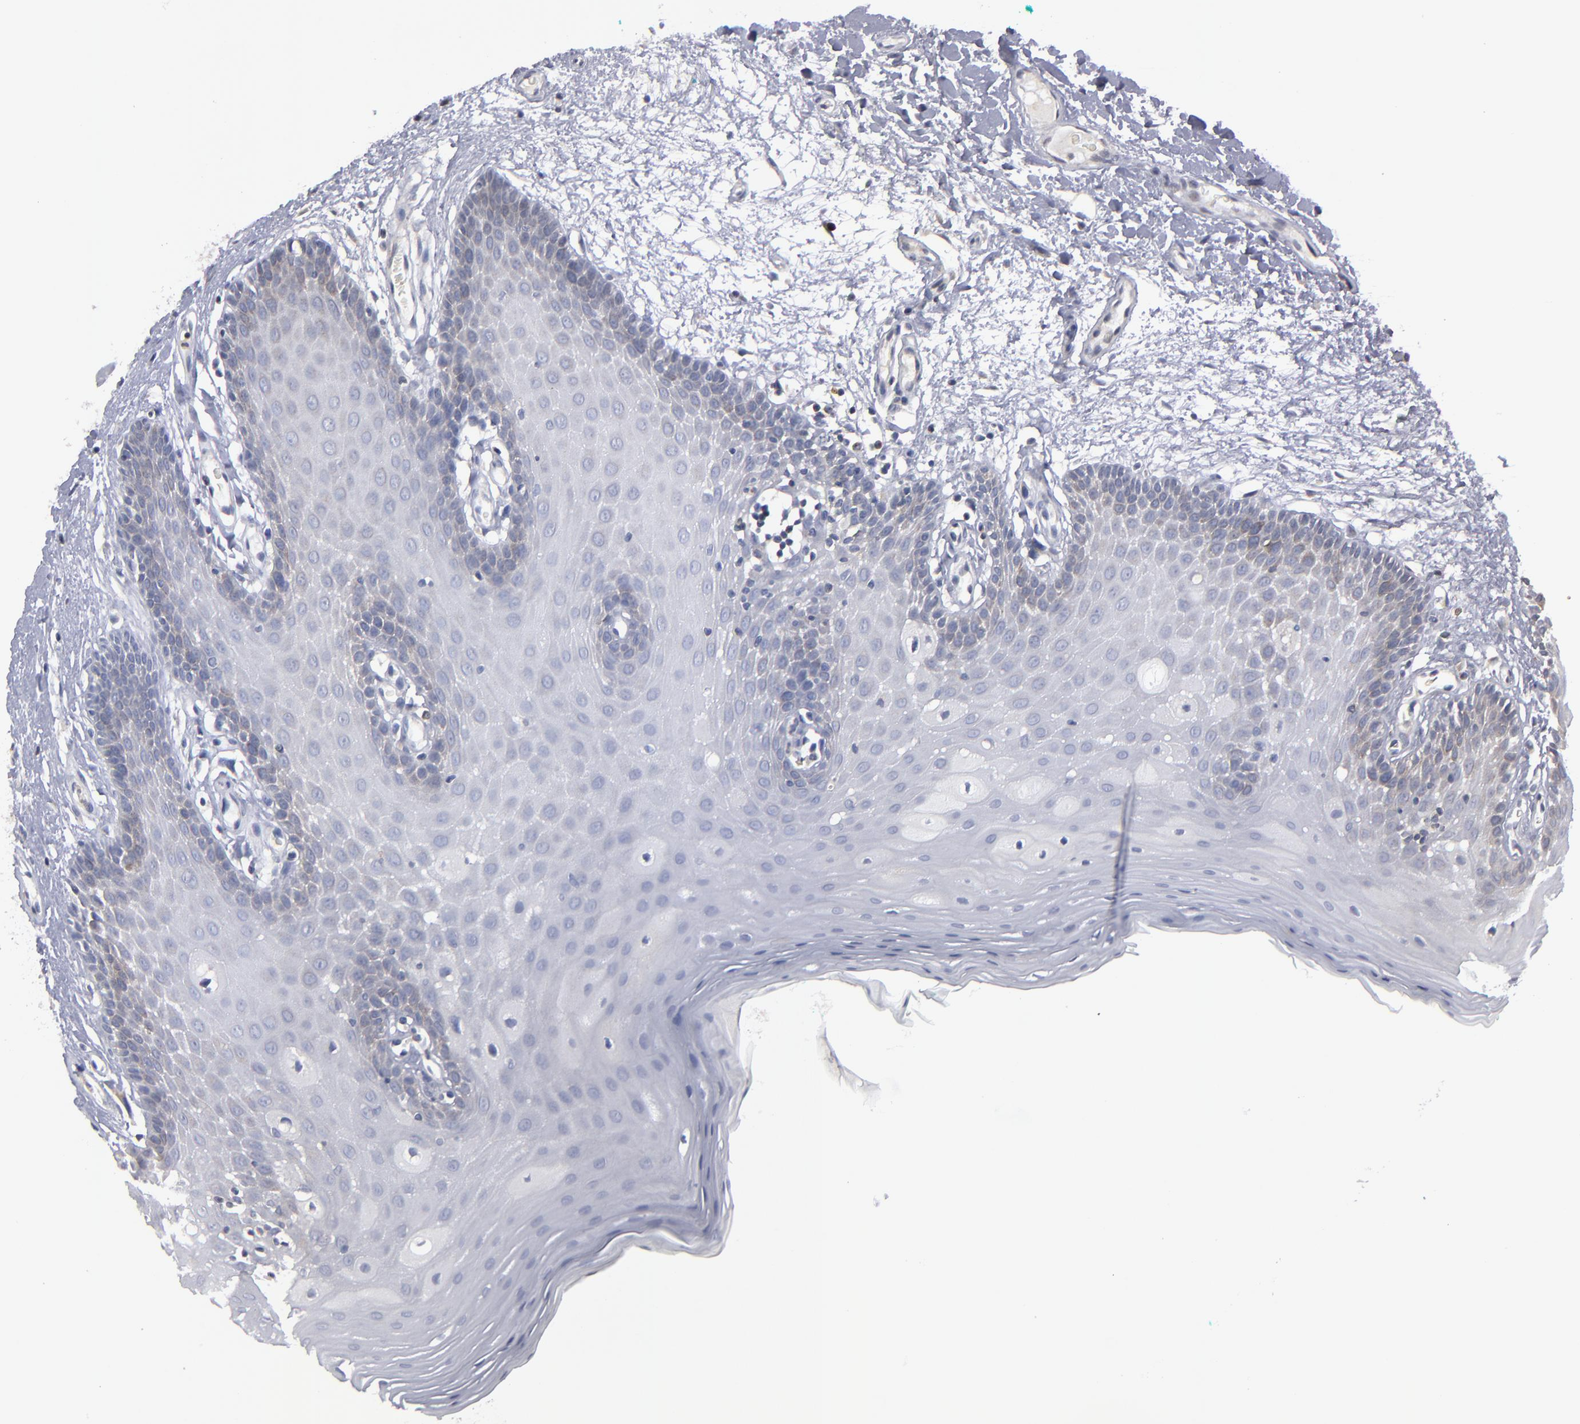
{"staining": {"intensity": "weak", "quantity": "<25%", "location": "cytoplasmic/membranous"}, "tissue": "oral mucosa", "cell_type": "Squamous epithelial cells", "image_type": "normal", "snomed": [{"axis": "morphology", "description": "Normal tissue, NOS"}, {"axis": "morphology", "description": "Squamous cell carcinoma, NOS"}, {"axis": "topography", "description": "Skeletal muscle"}, {"axis": "topography", "description": "Oral tissue"}, {"axis": "topography", "description": "Head-Neck"}], "caption": "Human oral mucosa stained for a protein using immunohistochemistry (IHC) shows no expression in squamous epithelial cells.", "gene": "CEP97", "patient": {"sex": "male", "age": 71}}